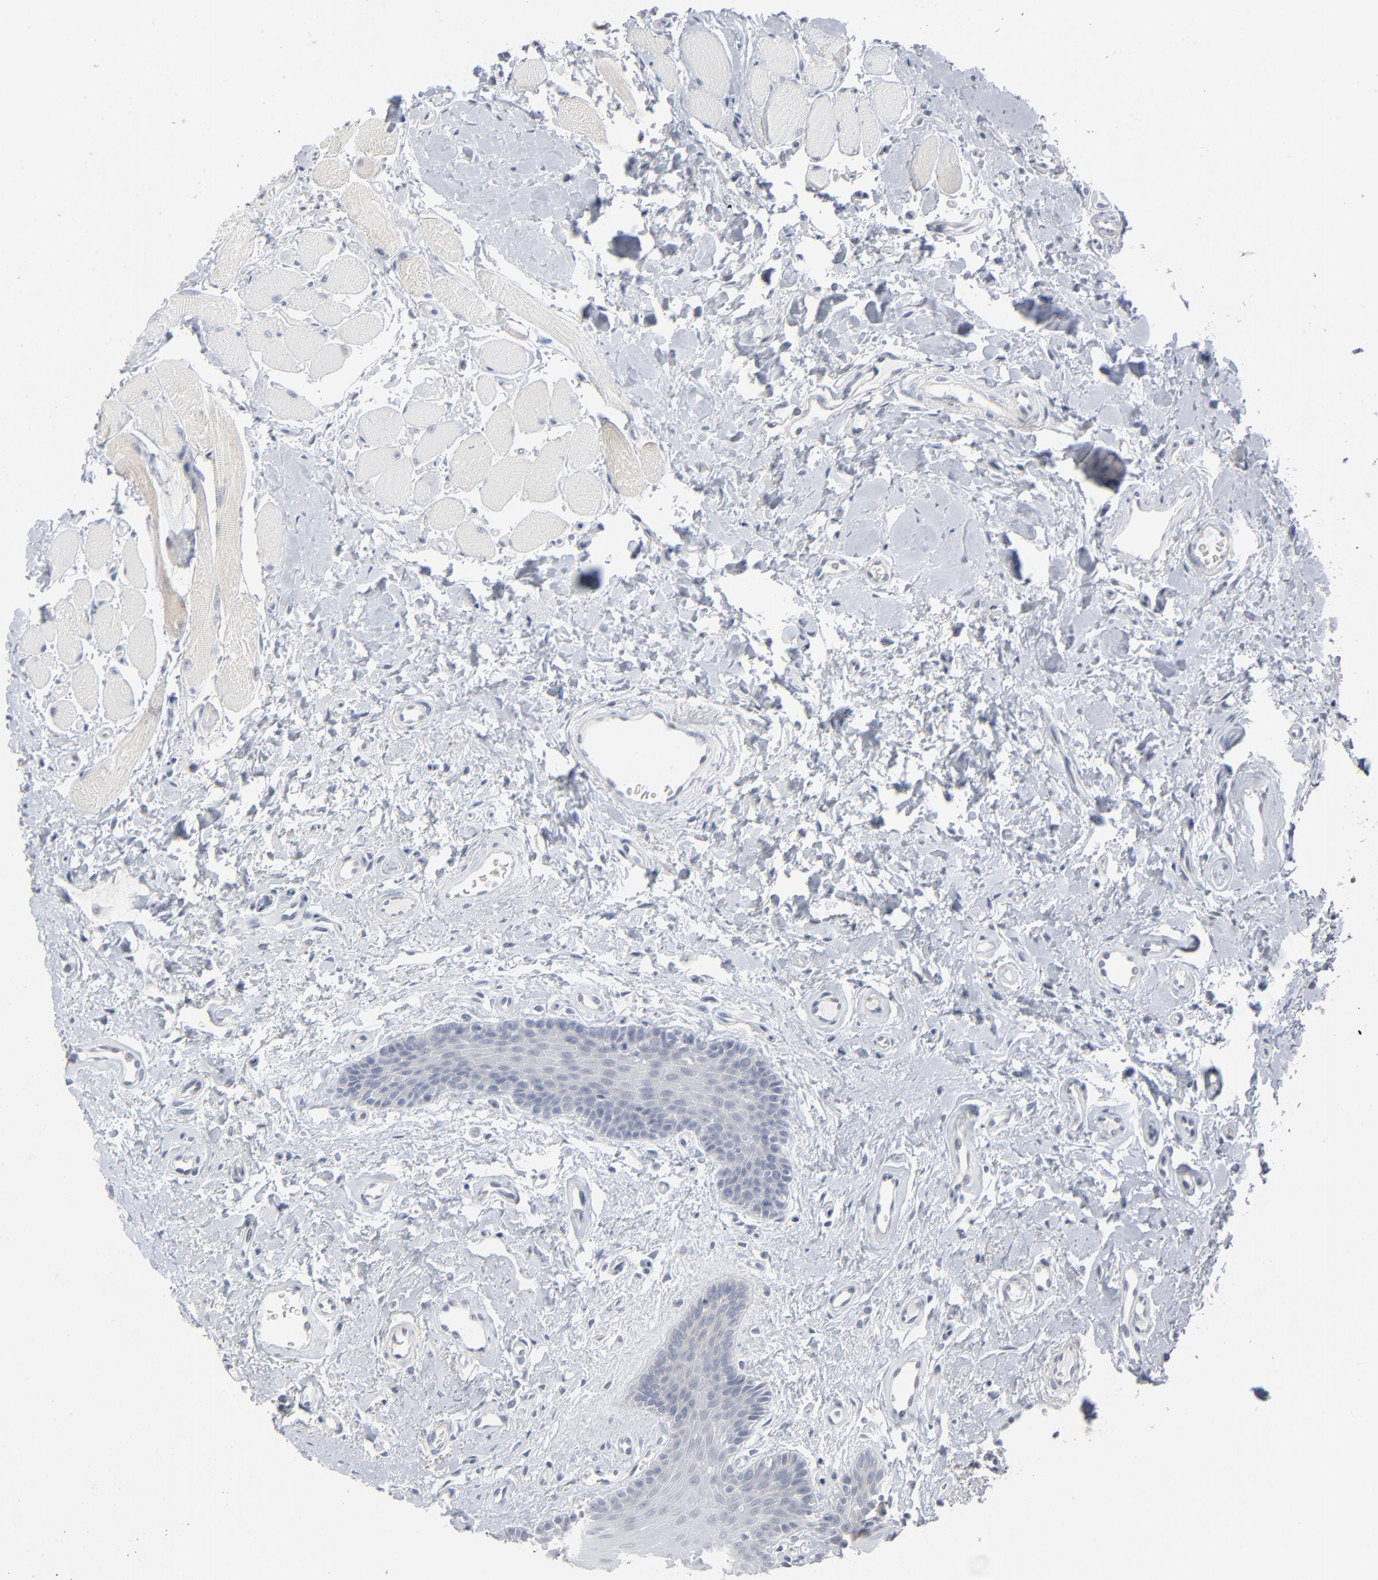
{"staining": {"intensity": "weak", "quantity": "<25%", "location": "cytoplasmic/membranous,nuclear"}, "tissue": "oral mucosa", "cell_type": "Squamous epithelial cells", "image_type": "normal", "snomed": [{"axis": "morphology", "description": "Normal tissue, NOS"}, {"axis": "topography", "description": "Oral tissue"}], "caption": "The immunohistochemistry micrograph has no significant expression in squamous epithelial cells of oral mucosa.", "gene": "EPCAM", "patient": {"sex": "male", "age": 62}}